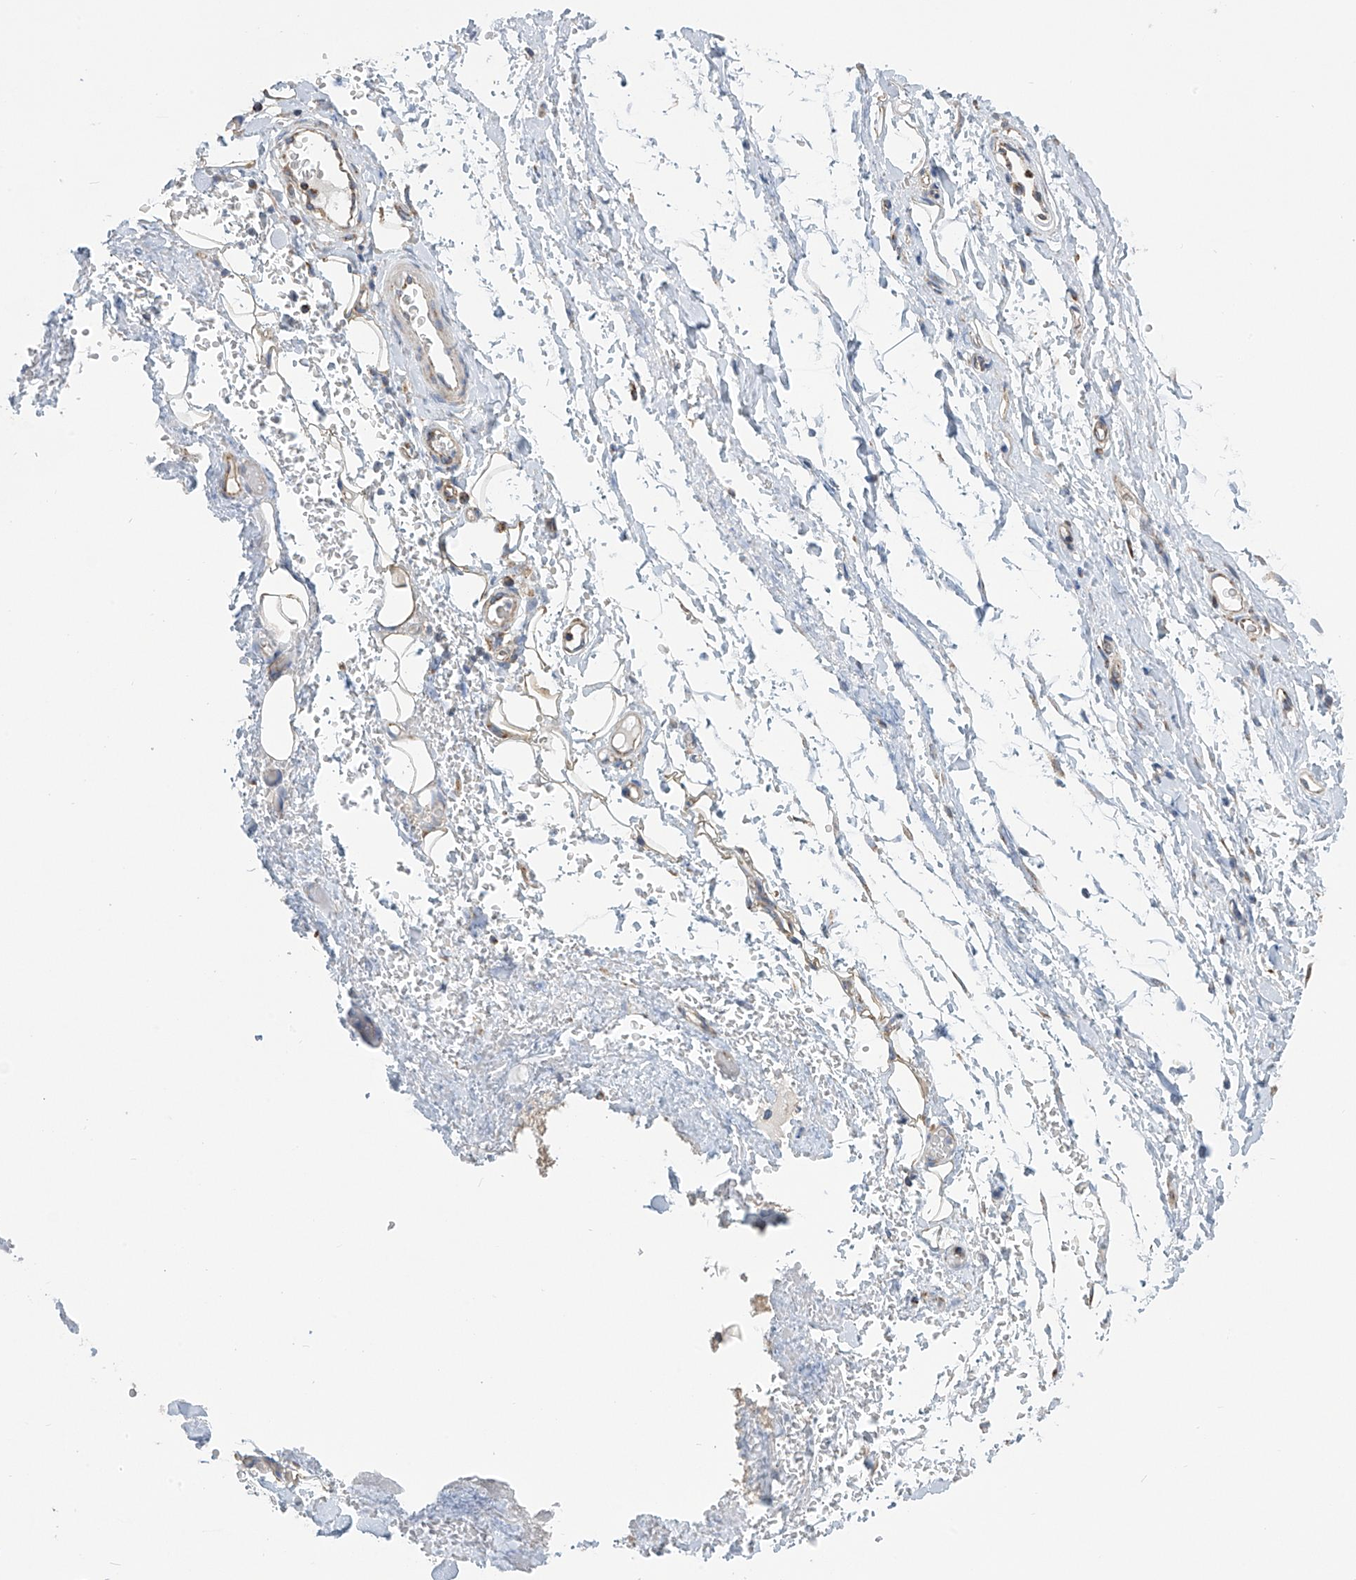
{"staining": {"intensity": "weak", "quantity": "<25%", "location": "cytoplasmic/membranous"}, "tissue": "adipose tissue", "cell_type": "Adipocytes", "image_type": "normal", "snomed": [{"axis": "morphology", "description": "Normal tissue, NOS"}, {"axis": "morphology", "description": "Adenocarcinoma, NOS"}, {"axis": "topography", "description": "Stomach, upper"}, {"axis": "topography", "description": "Peripheral nerve tissue"}], "caption": "The histopathology image reveals no staining of adipocytes in unremarkable adipose tissue.", "gene": "PNPT1", "patient": {"sex": "male", "age": 62}}